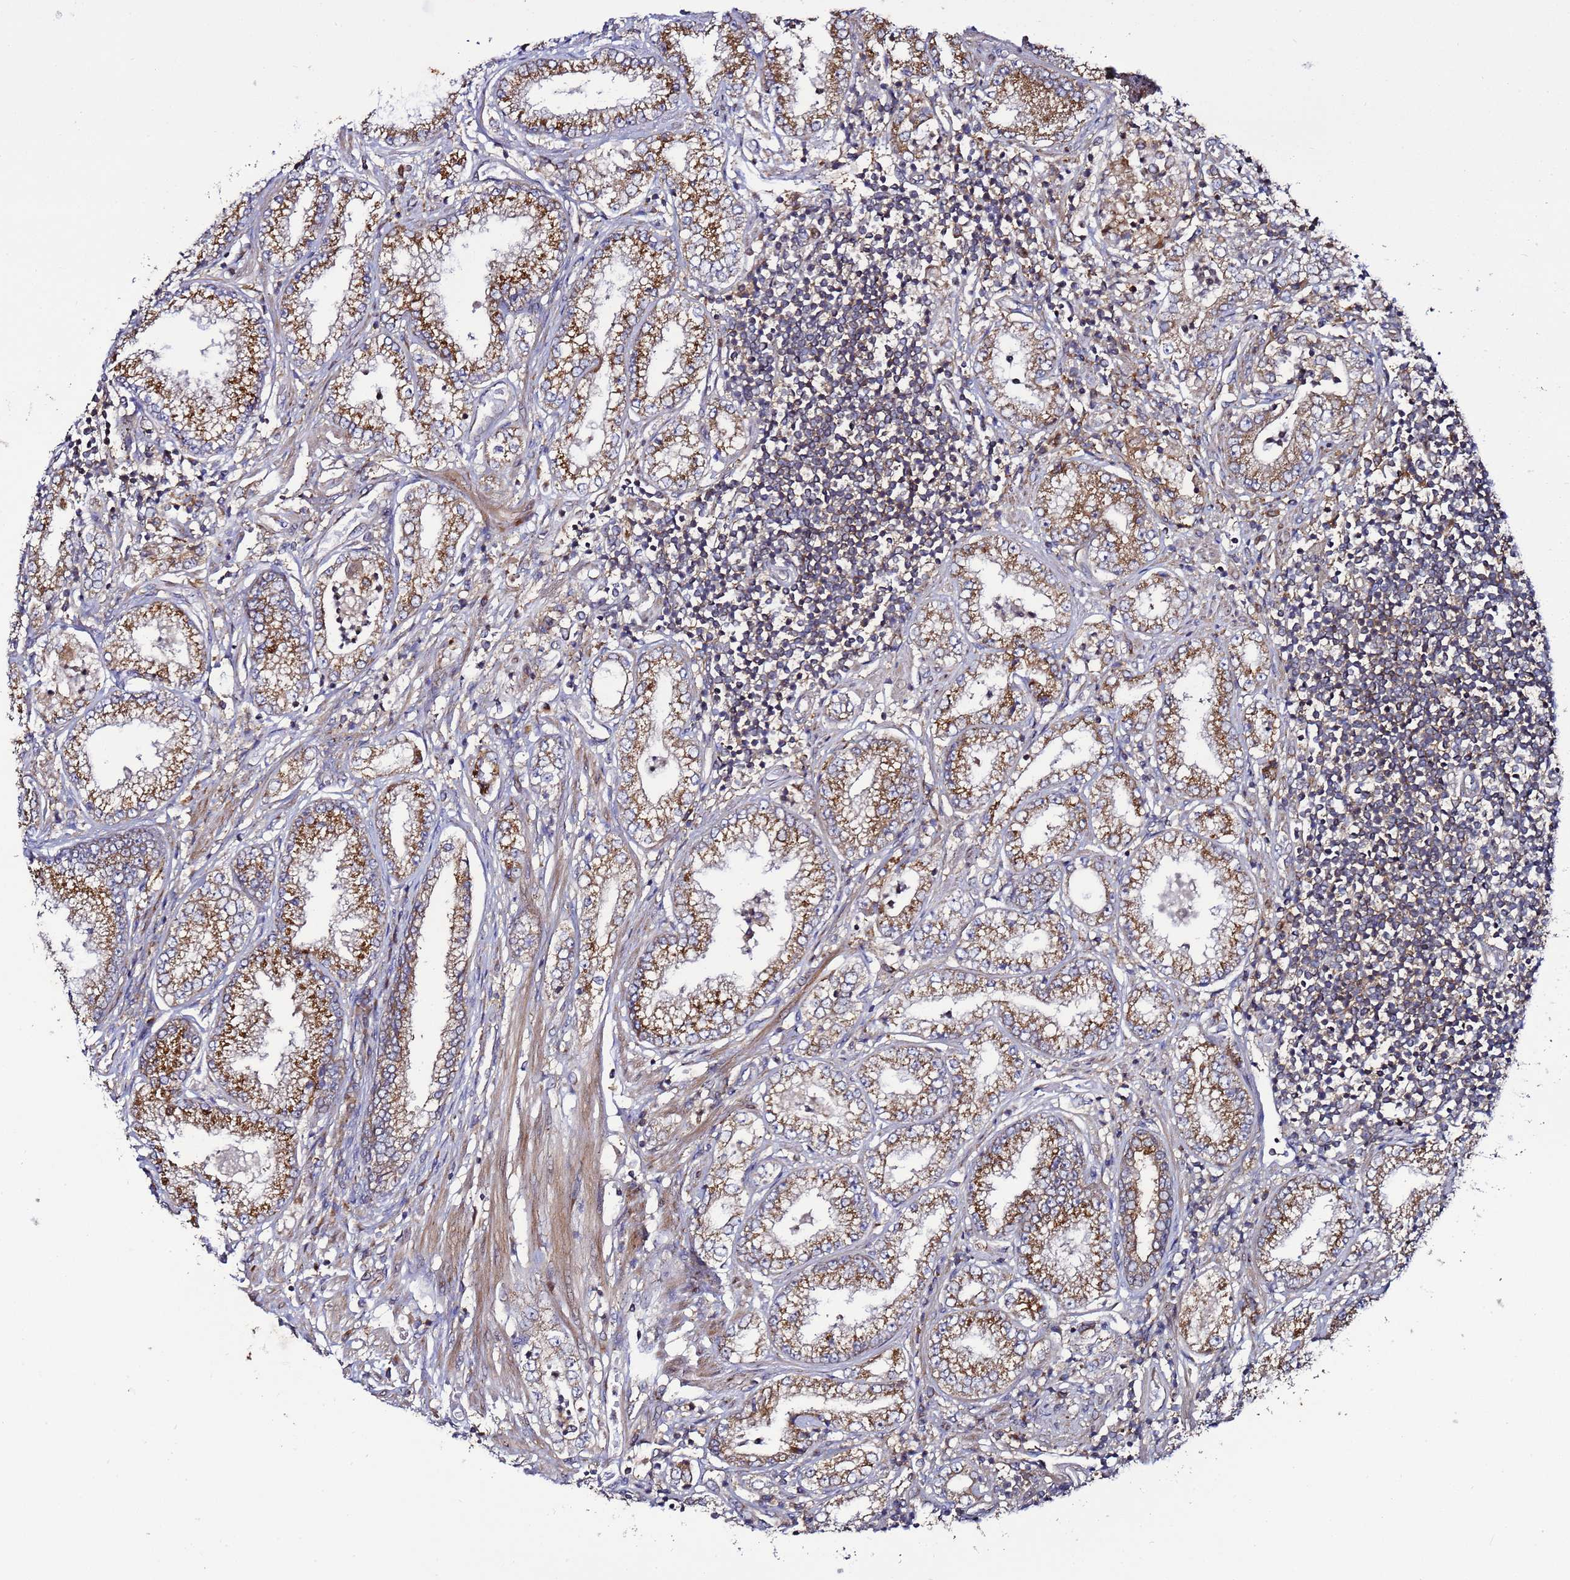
{"staining": {"intensity": "moderate", "quantity": ">75%", "location": "cytoplasmic/membranous"}, "tissue": "prostate cancer", "cell_type": "Tumor cells", "image_type": "cancer", "snomed": [{"axis": "morphology", "description": "Adenocarcinoma, High grade"}, {"axis": "topography", "description": "Prostate"}], "caption": "DAB (3,3'-diaminobenzidine) immunohistochemical staining of prostate cancer shows moderate cytoplasmic/membranous protein staining in approximately >75% of tumor cells.", "gene": "TMEM176B", "patient": {"sex": "male", "age": 69}}